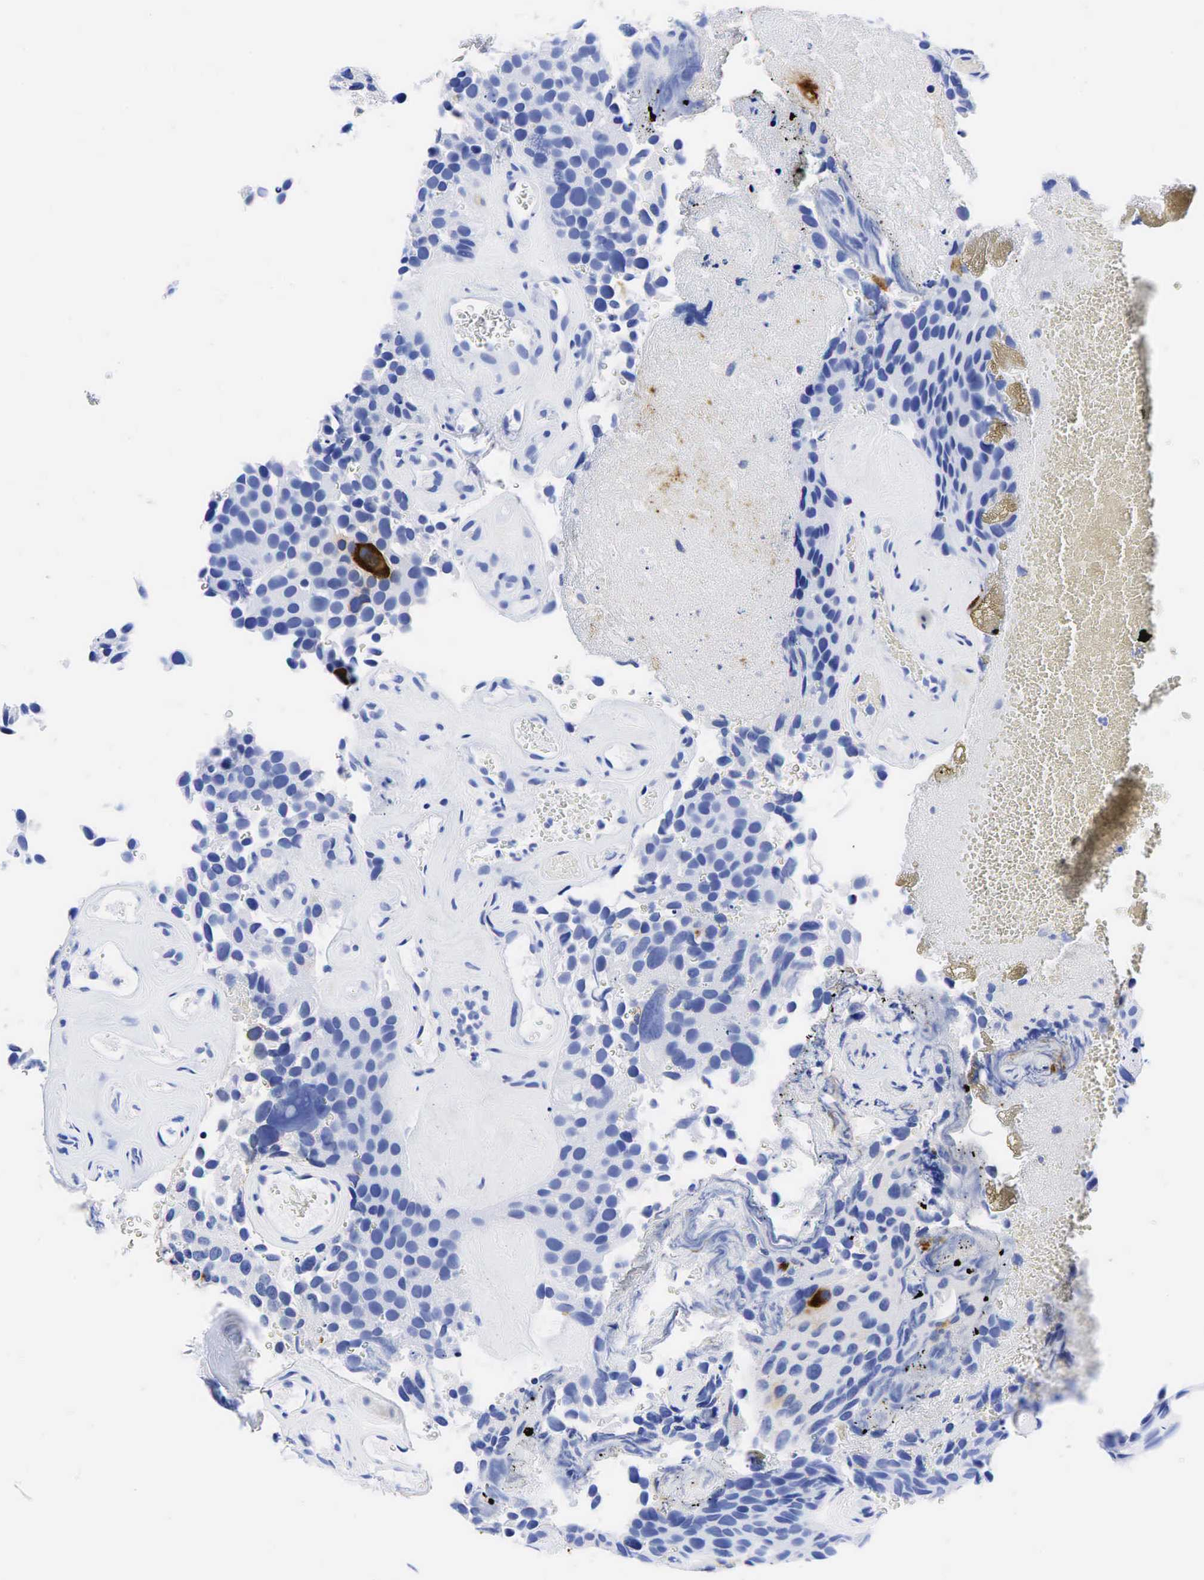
{"staining": {"intensity": "moderate", "quantity": "<25%", "location": "cytoplasmic/membranous"}, "tissue": "urothelial cancer", "cell_type": "Tumor cells", "image_type": "cancer", "snomed": [{"axis": "morphology", "description": "Urothelial carcinoma, High grade"}, {"axis": "topography", "description": "Urinary bladder"}], "caption": "The photomicrograph shows staining of urothelial cancer, revealing moderate cytoplasmic/membranous protein expression (brown color) within tumor cells.", "gene": "CEACAM5", "patient": {"sex": "male", "age": 72}}